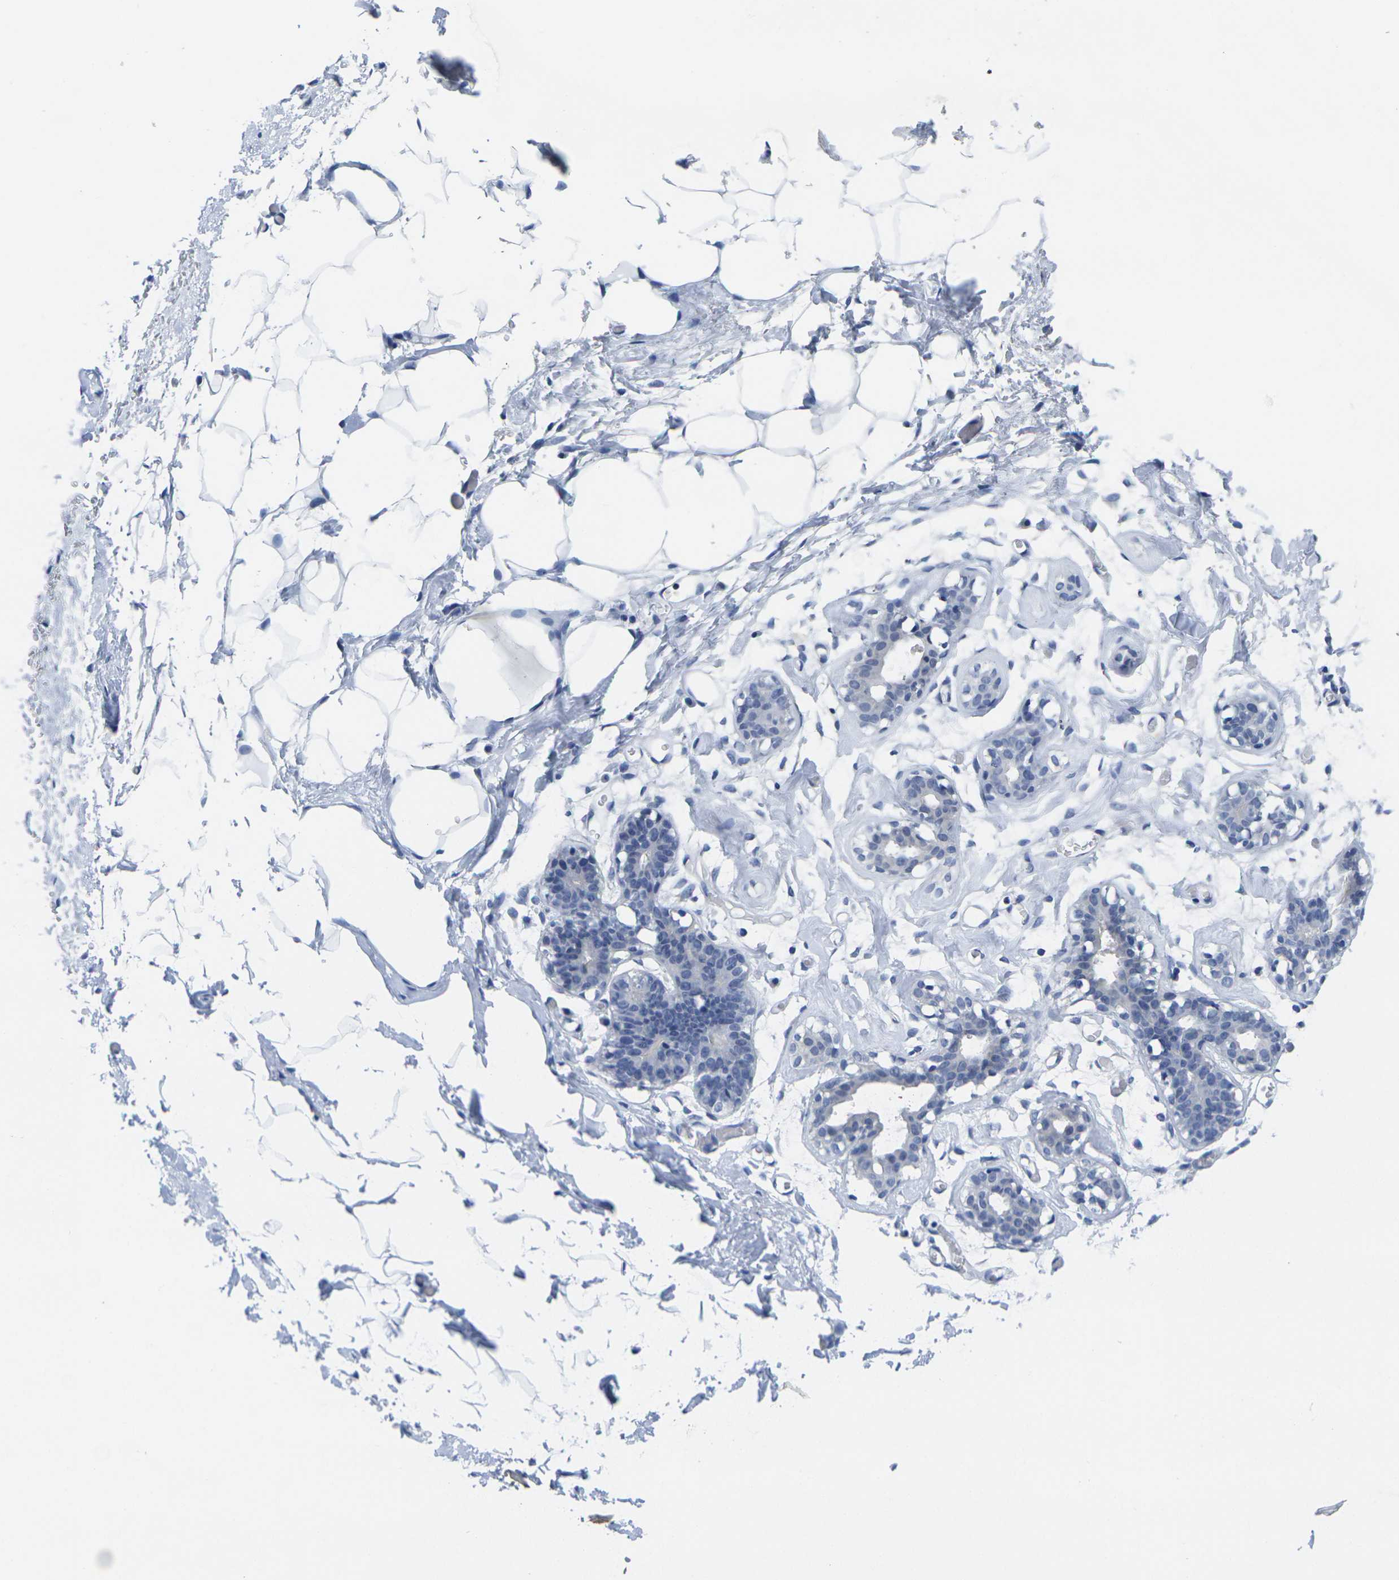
{"staining": {"intensity": "negative", "quantity": "none", "location": "none"}, "tissue": "adipose tissue", "cell_type": "Adipocytes", "image_type": "normal", "snomed": [{"axis": "morphology", "description": "Normal tissue, NOS"}, {"axis": "topography", "description": "Breast"}, {"axis": "topography", "description": "Adipose tissue"}], "caption": "Adipose tissue stained for a protein using immunohistochemistry demonstrates no positivity adipocytes.", "gene": "CRK", "patient": {"sex": "female", "age": 25}}